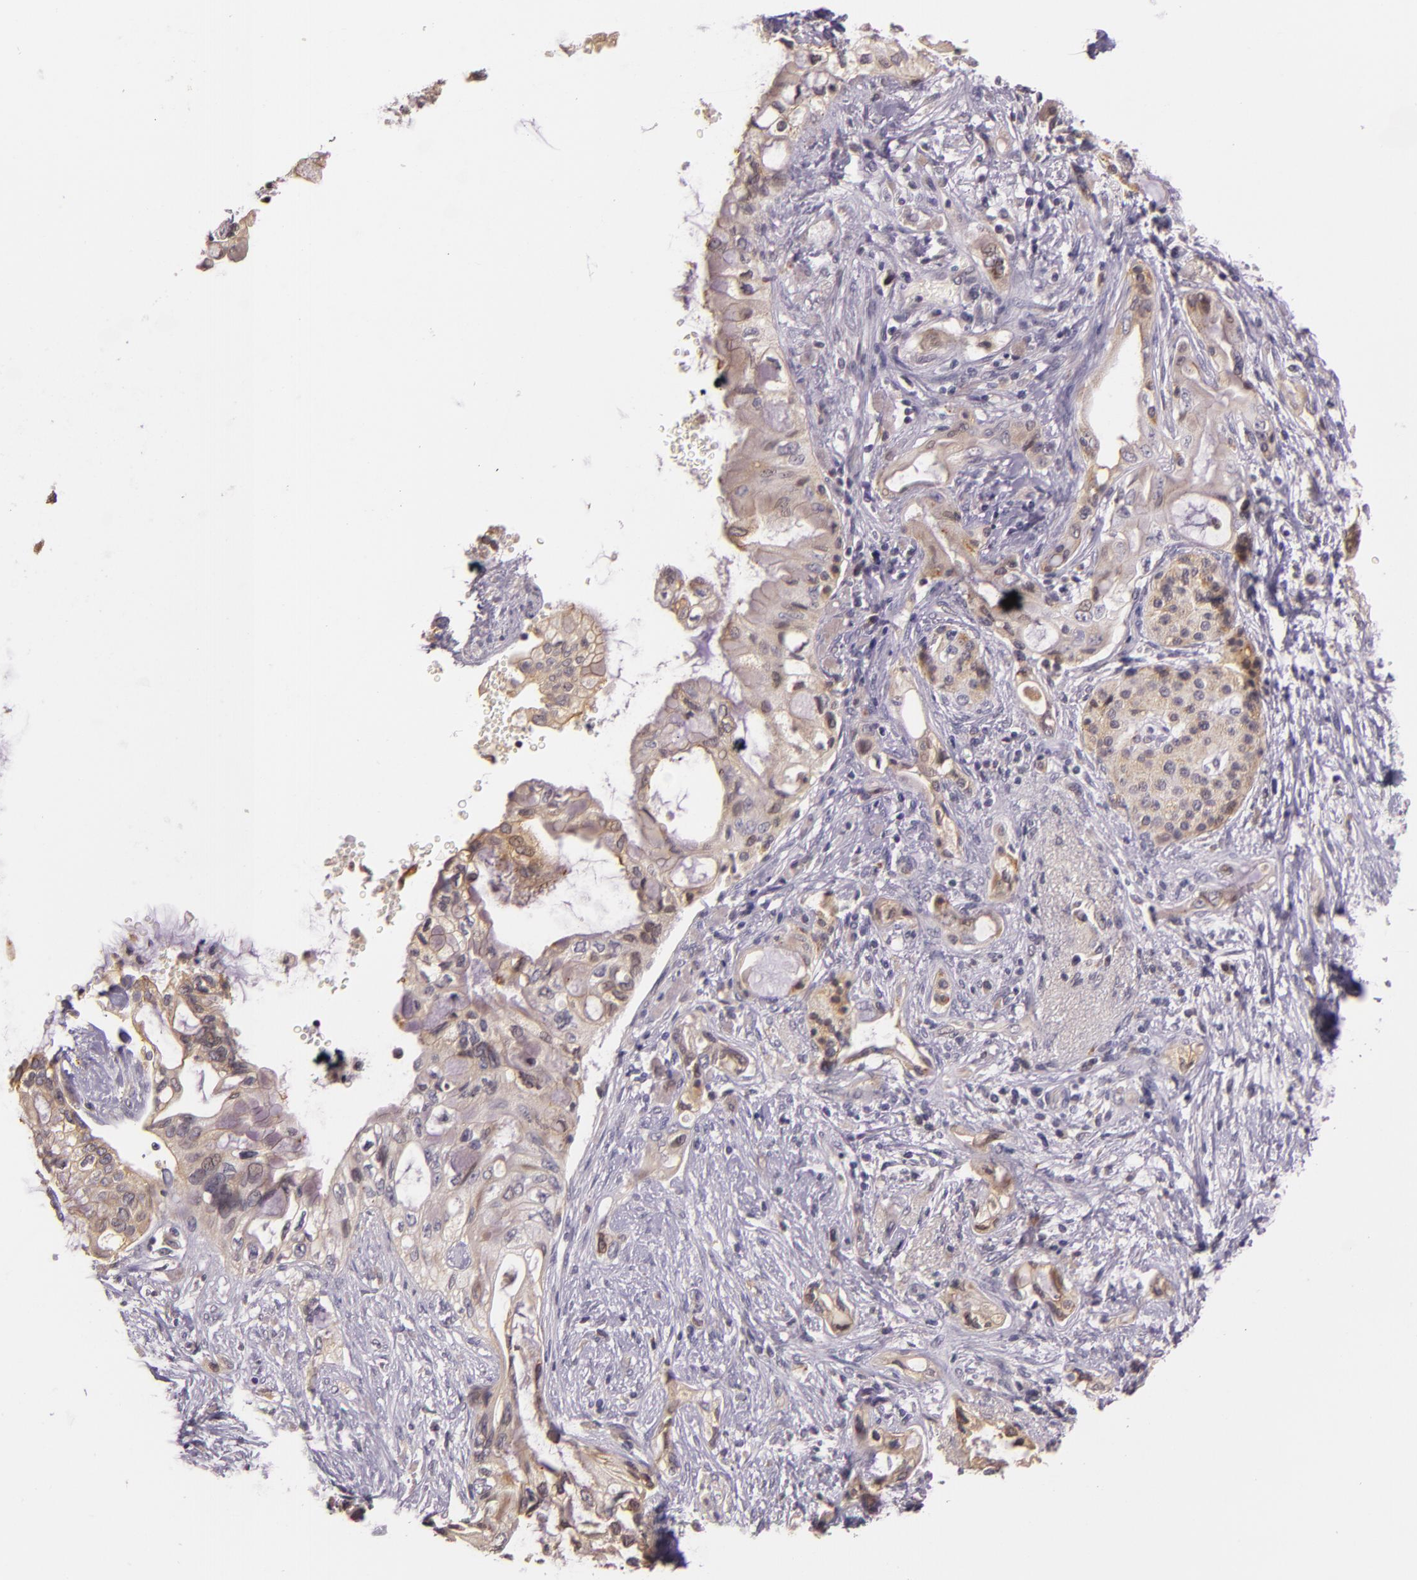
{"staining": {"intensity": "weak", "quantity": "25%-75%", "location": "cytoplasmic/membranous"}, "tissue": "pancreatic cancer", "cell_type": "Tumor cells", "image_type": "cancer", "snomed": [{"axis": "morphology", "description": "Adenocarcinoma, NOS"}, {"axis": "topography", "description": "Pancreas"}], "caption": "Adenocarcinoma (pancreatic) stained with DAB (3,3'-diaminobenzidine) immunohistochemistry (IHC) displays low levels of weak cytoplasmic/membranous expression in approximately 25%-75% of tumor cells.", "gene": "ARMH4", "patient": {"sex": "female", "age": 70}}